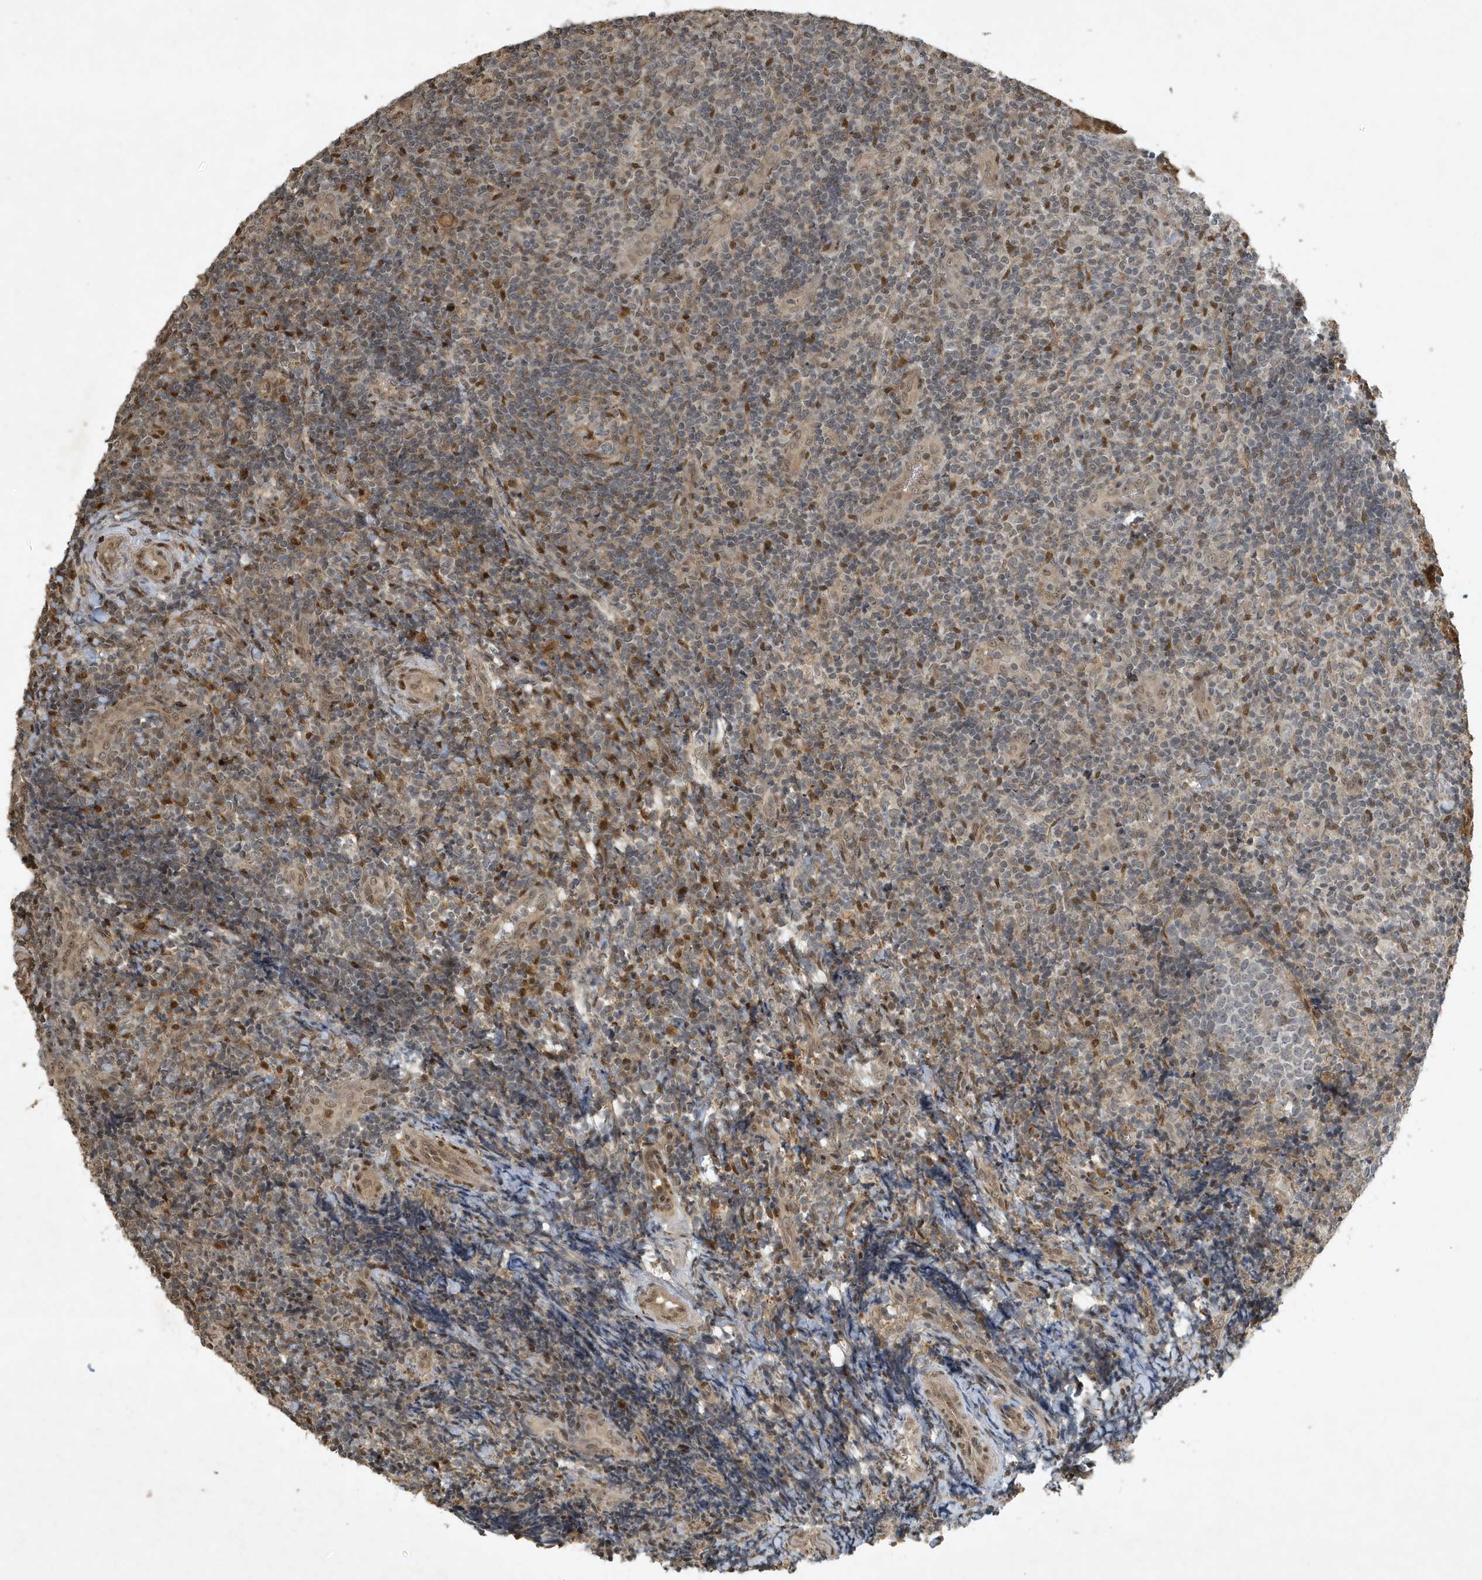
{"staining": {"intensity": "negative", "quantity": "none", "location": "none"}, "tissue": "tonsil", "cell_type": "Germinal center cells", "image_type": "normal", "snomed": [{"axis": "morphology", "description": "Normal tissue, NOS"}, {"axis": "topography", "description": "Tonsil"}], "caption": "Immunohistochemical staining of benign tonsil shows no significant positivity in germinal center cells.", "gene": "HSPA1A", "patient": {"sex": "female", "age": 19}}